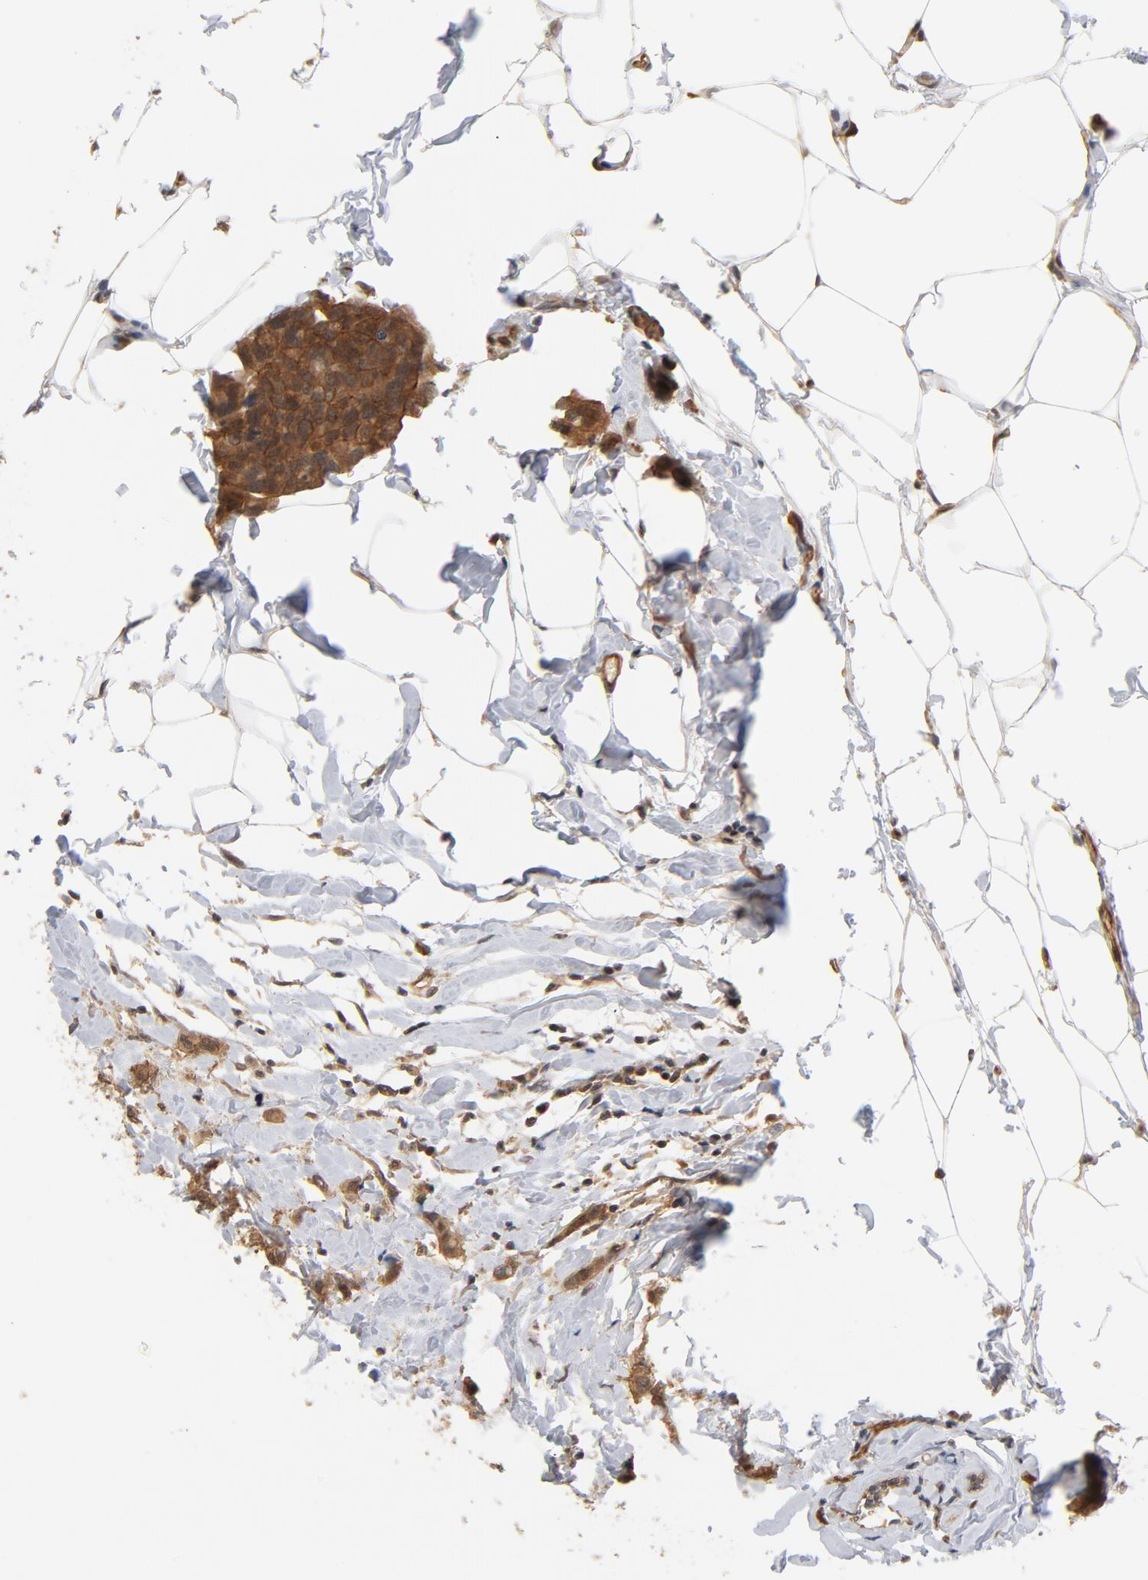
{"staining": {"intensity": "moderate", "quantity": ">75%", "location": "cytoplasmic/membranous"}, "tissue": "breast cancer", "cell_type": "Tumor cells", "image_type": "cancer", "snomed": [{"axis": "morphology", "description": "Normal tissue, NOS"}, {"axis": "morphology", "description": "Duct carcinoma"}, {"axis": "topography", "description": "Breast"}], "caption": "Immunohistochemistry (IHC) micrograph of neoplastic tissue: human breast cancer (intraductal carcinoma) stained using IHC reveals medium levels of moderate protein expression localized specifically in the cytoplasmic/membranous of tumor cells, appearing as a cytoplasmic/membranous brown color.", "gene": "CDC37", "patient": {"sex": "female", "age": 50}}